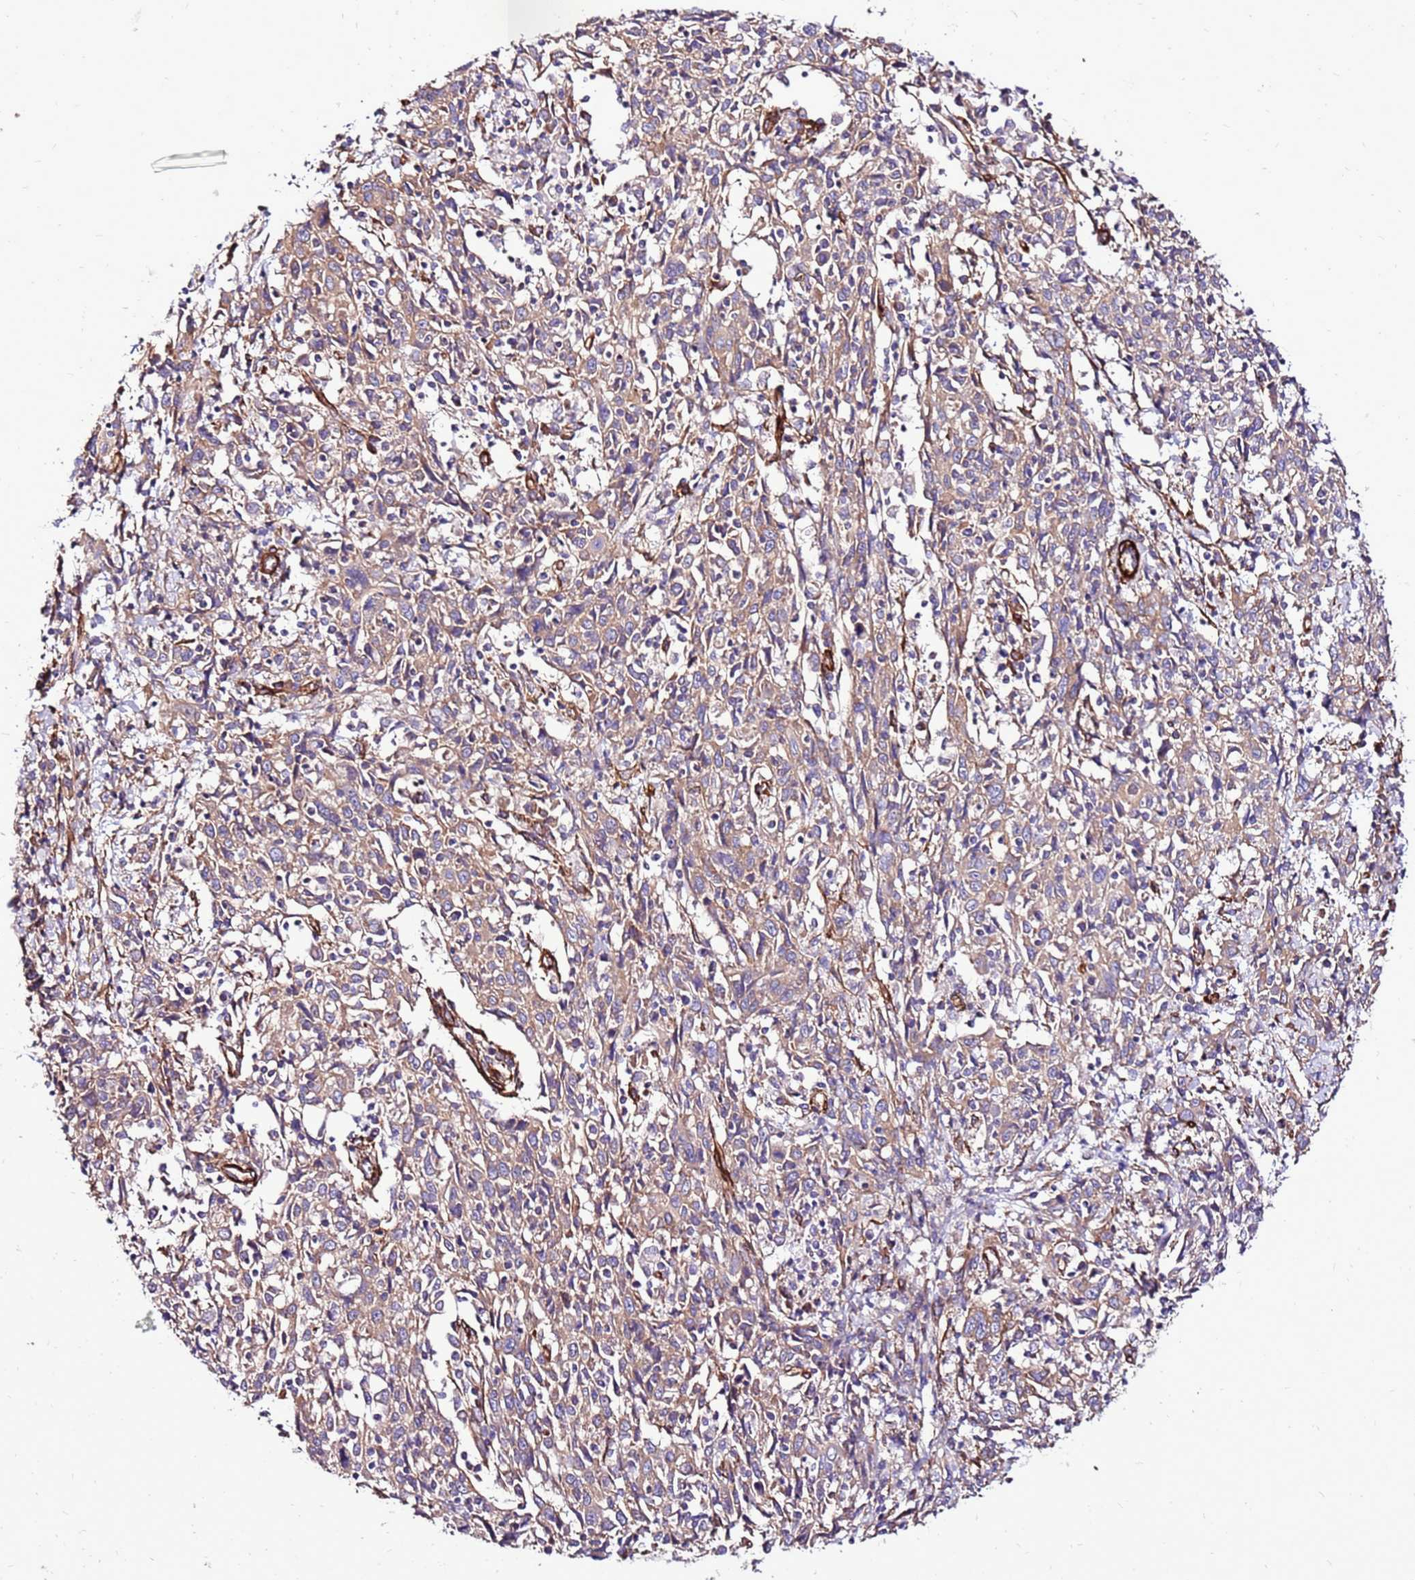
{"staining": {"intensity": "weak", "quantity": ">75%", "location": "cytoplasmic/membranous"}, "tissue": "cervical cancer", "cell_type": "Tumor cells", "image_type": "cancer", "snomed": [{"axis": "morphology", "description": "Squamous cell carcinoma, NOS"}, {"axis": "topography", "description": "Cervix"}], "caption": "IHC (DAB) staining of human cervical cancer shows weak cytoplasmic/membranous protein expression in approximately >75% of tumor cells. (Brightfield microscopy of DAB IHC at high magnification).", "gene": "EI24", "patient": {"sex": "female", "age": 46}}